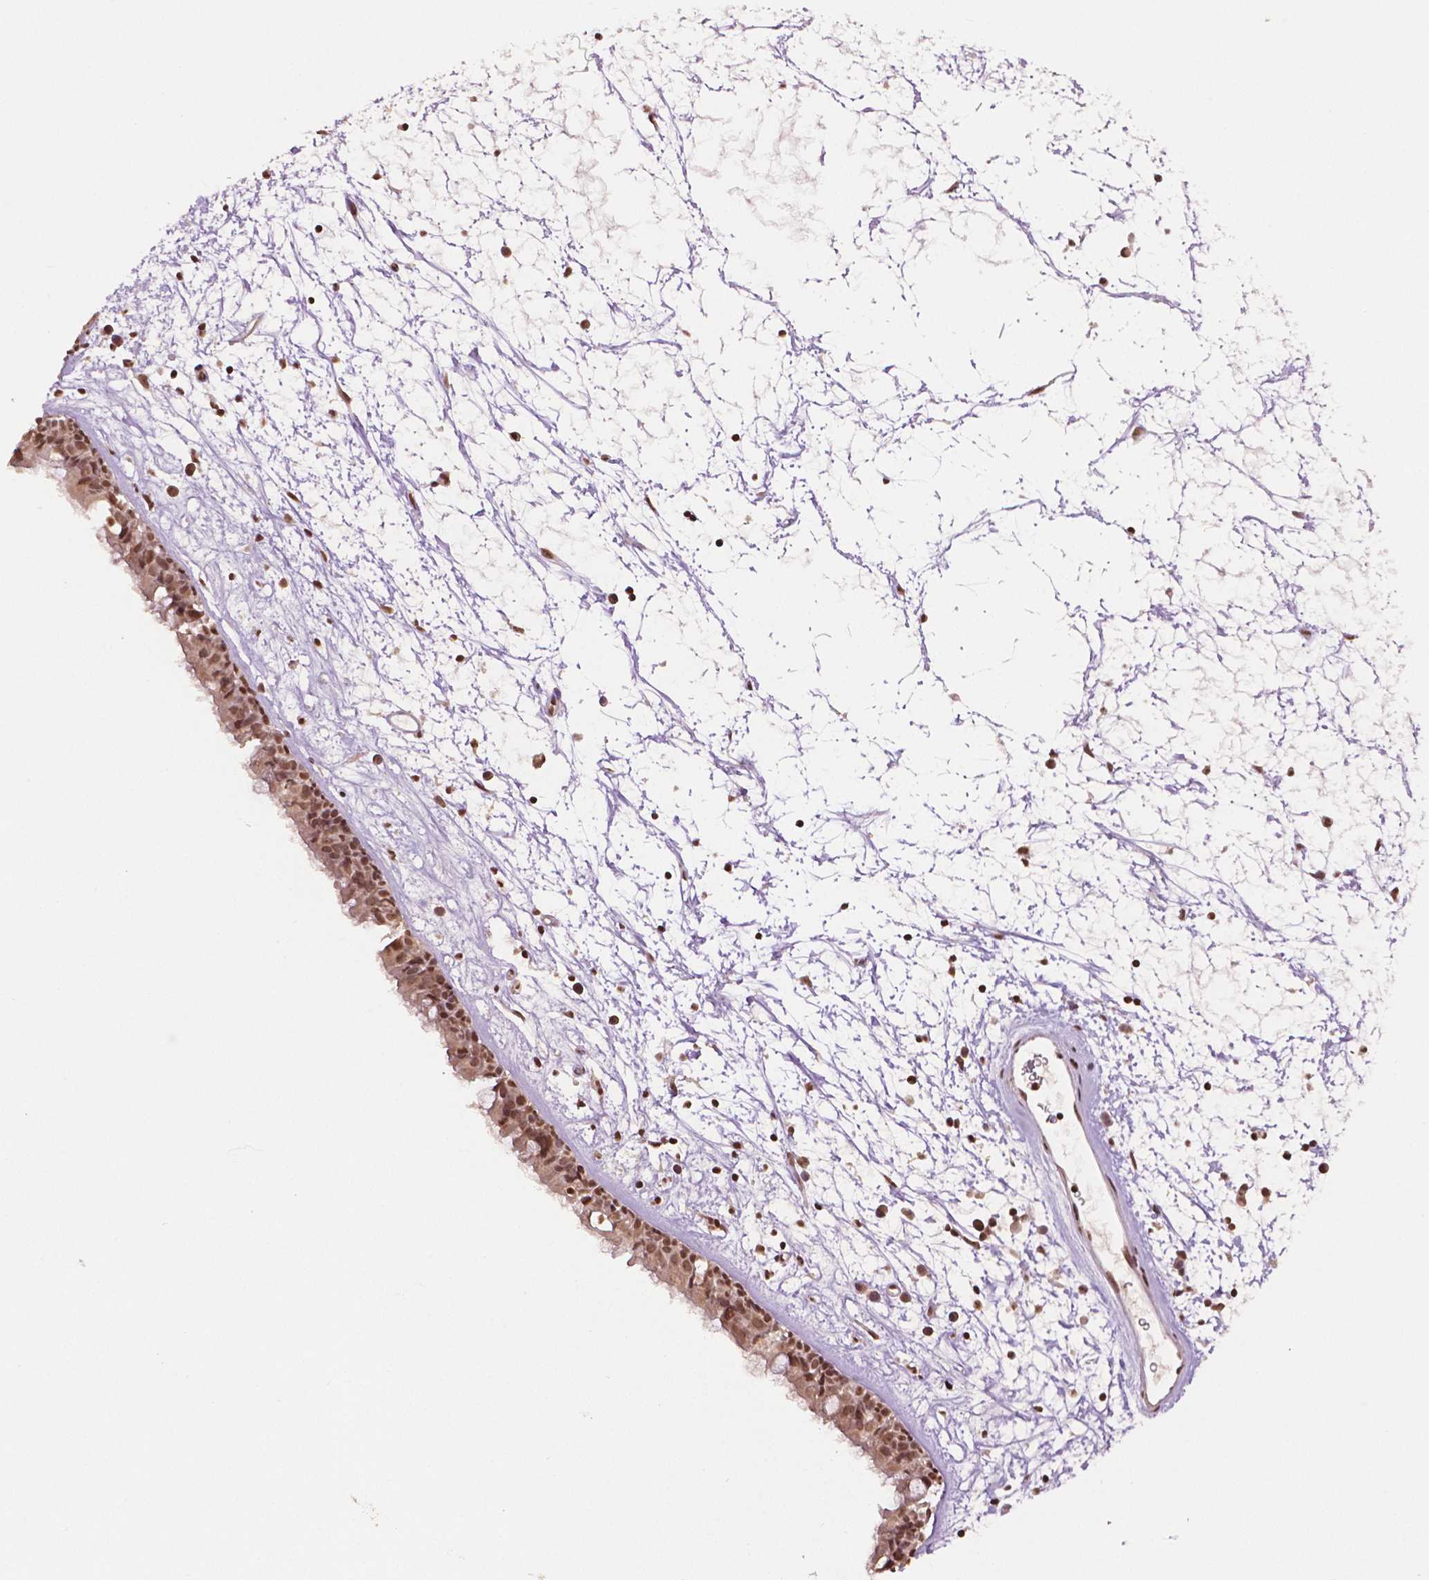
{"staining": {"intensity": "moderate", "quantity": ">75%", "location": "nuclear"}, "tissue": "nasopharynx", "cell_type": "Respiratory epithelial cells", "image_type": "normal", "snomed": [{"axis": "morphology", "description": "Normal tissue, NOS"}, {"axis": "topography", "description": "Nasopharynx"}], "caption": "IHC histopathology image of normal nasopharynx: human nasopharynx stained using immunohistochemistry exhibits medium levels of moderate protein expression localized specifically in the nuclear of respiratory epithelial cells, appearing as a nuclear brown color.", "gene": "DEK", "patient": {"sex": "male", "age": 24}}